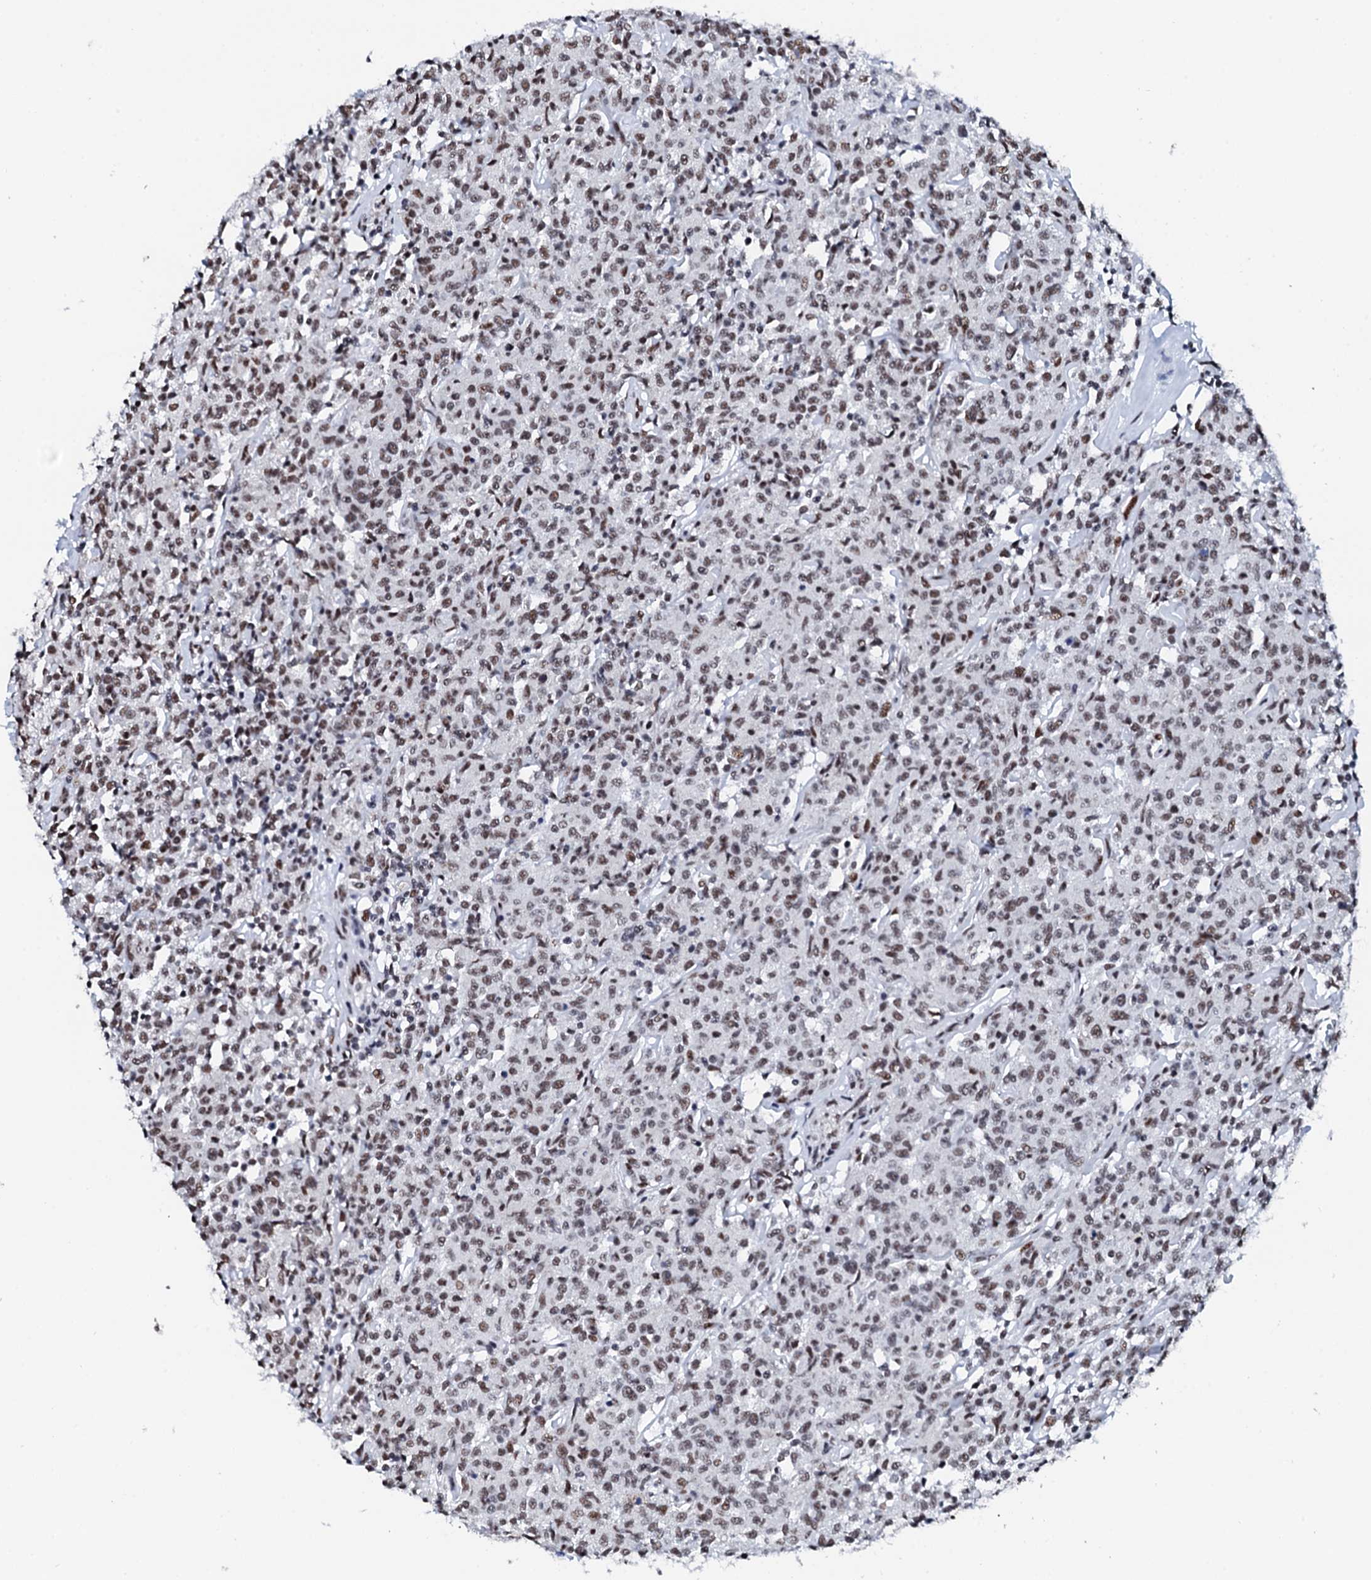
{"staining": {"intensity": "moderate", "quantity": ">75%", "location": "nuclear"}, "tissue": "lymphoma", "cell_type": "Tumor cells", "image_type": "cancer", "snomed": [{"axis": "morphology", "description": "Malignant lymphoma, non-Hodgkin's type, Low grade"}, {"axis": "topography", "description": "Small intestine"}], "caption": "Approximately >75% of tumor cells in human lymphoma reveal moderate nuclear protein positivity as visualized by brown immunohistochemical staining.", "gene": "NKAPD1", "patient": {"sex": "female", "age": 59}}